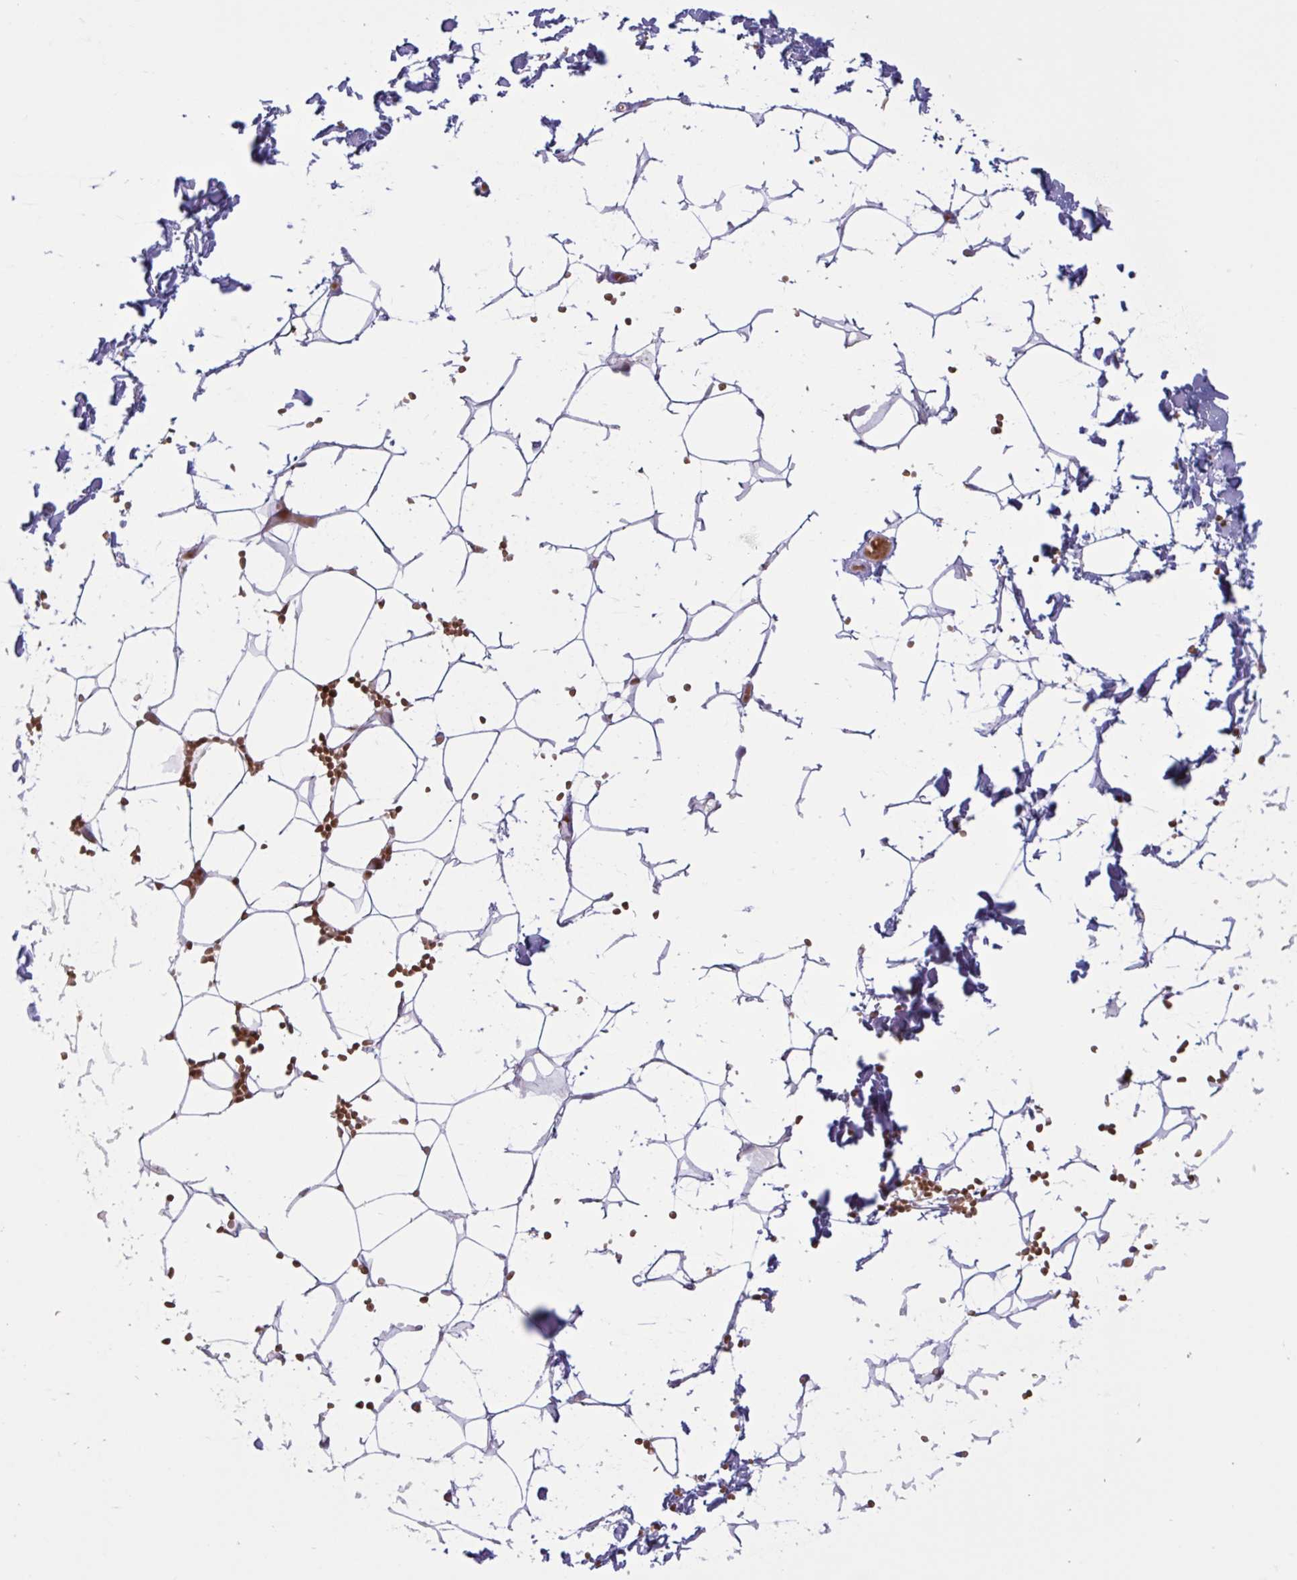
{"staining": {"intensity": "negative", "quantity": "none", "location": "none"}, "tissue": "adipose tissue", "cell_type": "Adipocytes", "image_type": "normal", "snomed": [{"axis": "morphology", "description": "Normal tissue, NOS"}, {"axis": "topography", "description": "Skin"}, {"axis": "topography", "description": "Peripheral nerve tissue"}], "caption": "Immunohistochemistry micrograph of unremarkable adipose tissue: human adipose tissue stained with DAB (3,3'-diaminobenzidine) demonstrates no significant protein staining in adipocytes. The staining was performed using DAB to visualize the protein expression in brown, while the nuclei were stained in blue with hematoxylin (Magnification: 20x).", "gene": "ENSG00000281613", "patient": {"sex": "female", "age": 56}}